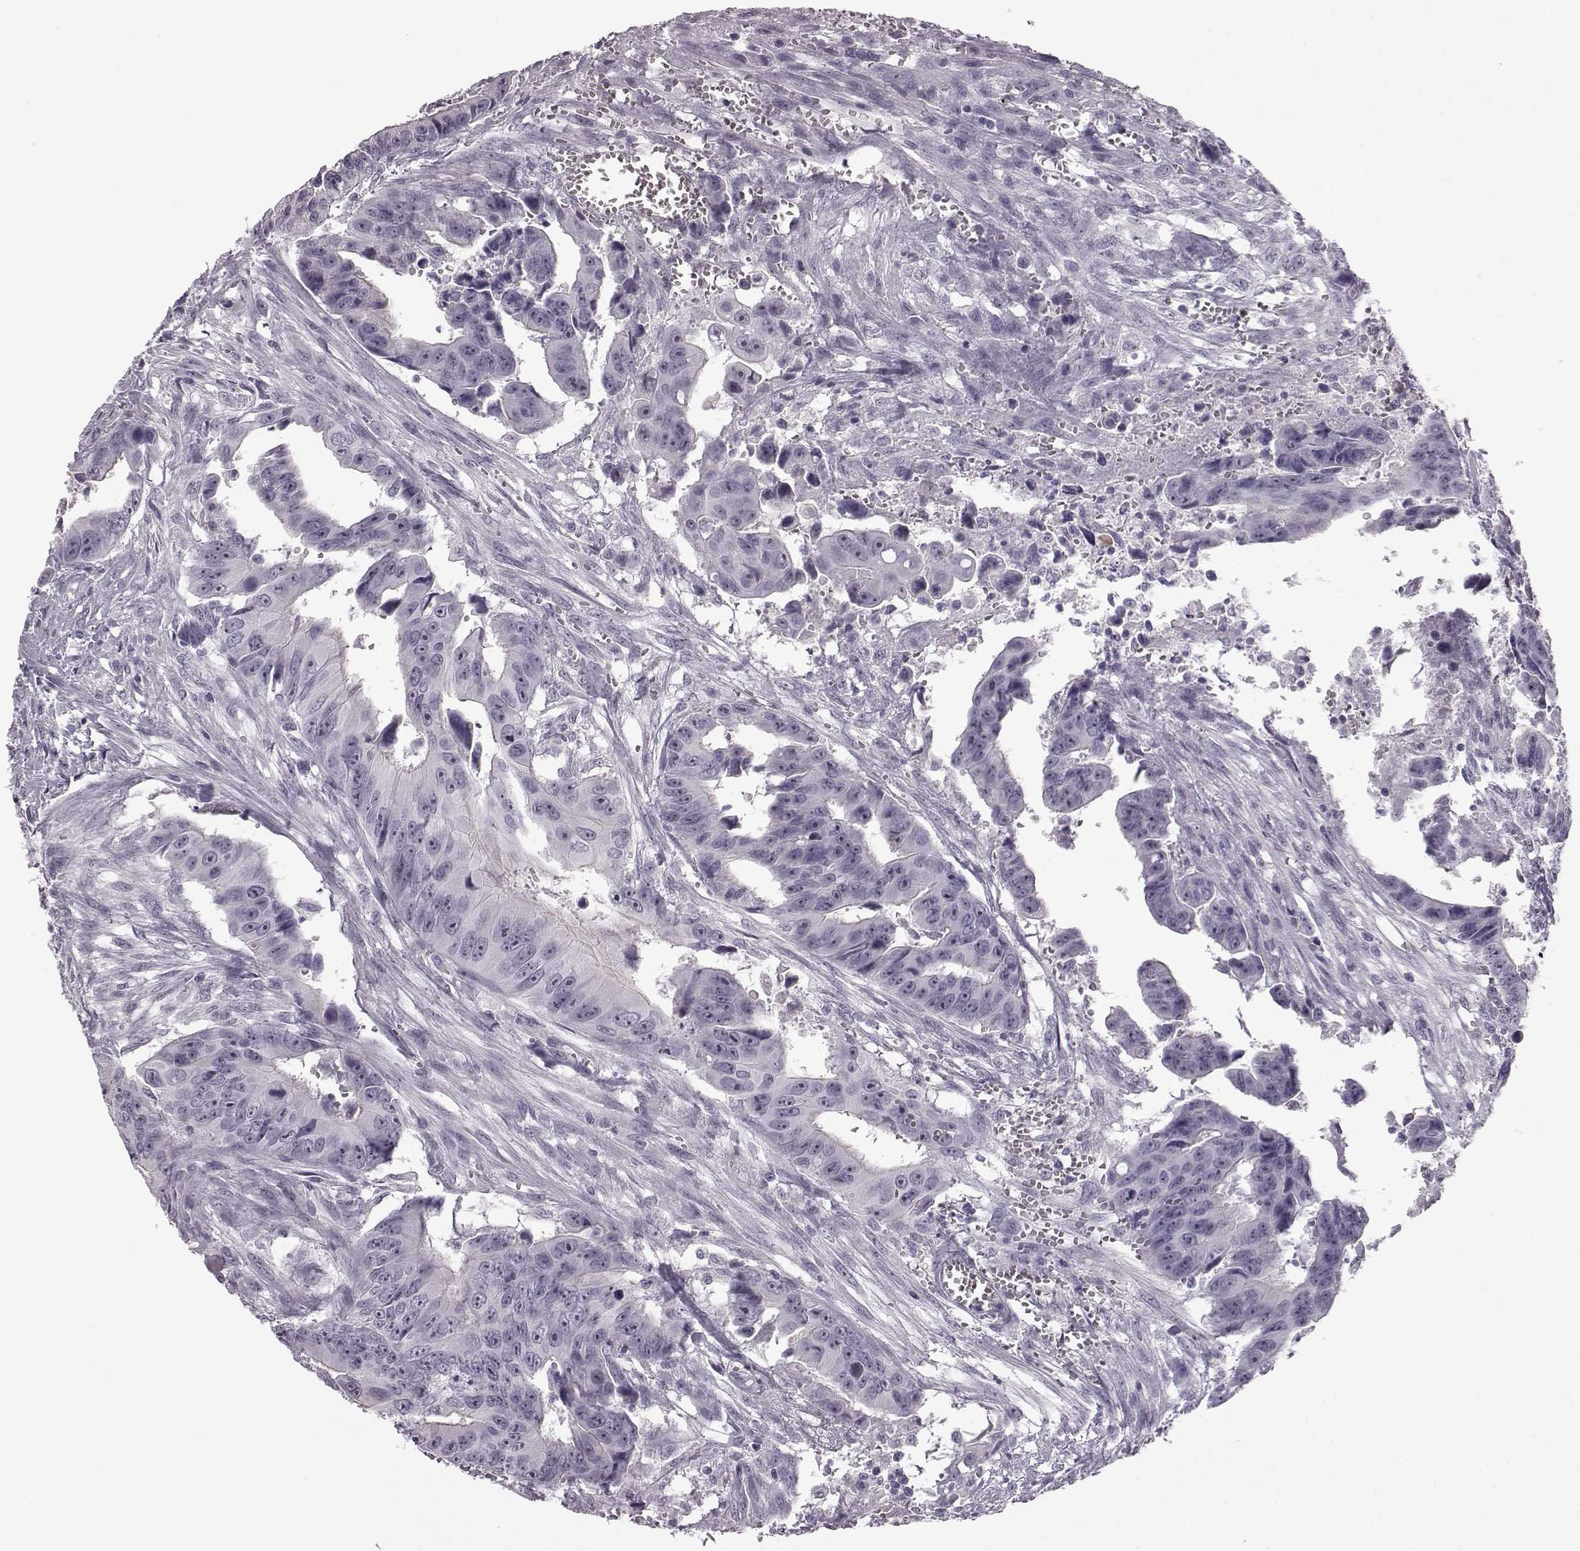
{"staining": {"intensity": "negative", "quantity": "none", "location": "none"}, "tissue": "colorectal cancer", "cell_type": "Tumor cells", "image_type": "cancer", "snomed": [{"axis": "morphology", "description": "Adenocarcinoma, NOS"}, {"axis": "topography", "description": "Colon"}], "caption": "High power microscopy micrograph of an IHC histopathology image of colorectal adenocarcinoma, revealing no significant staining in tumor cells.", "gene": "PRPH2", "patient": {"sex": "female", "age": 87}}